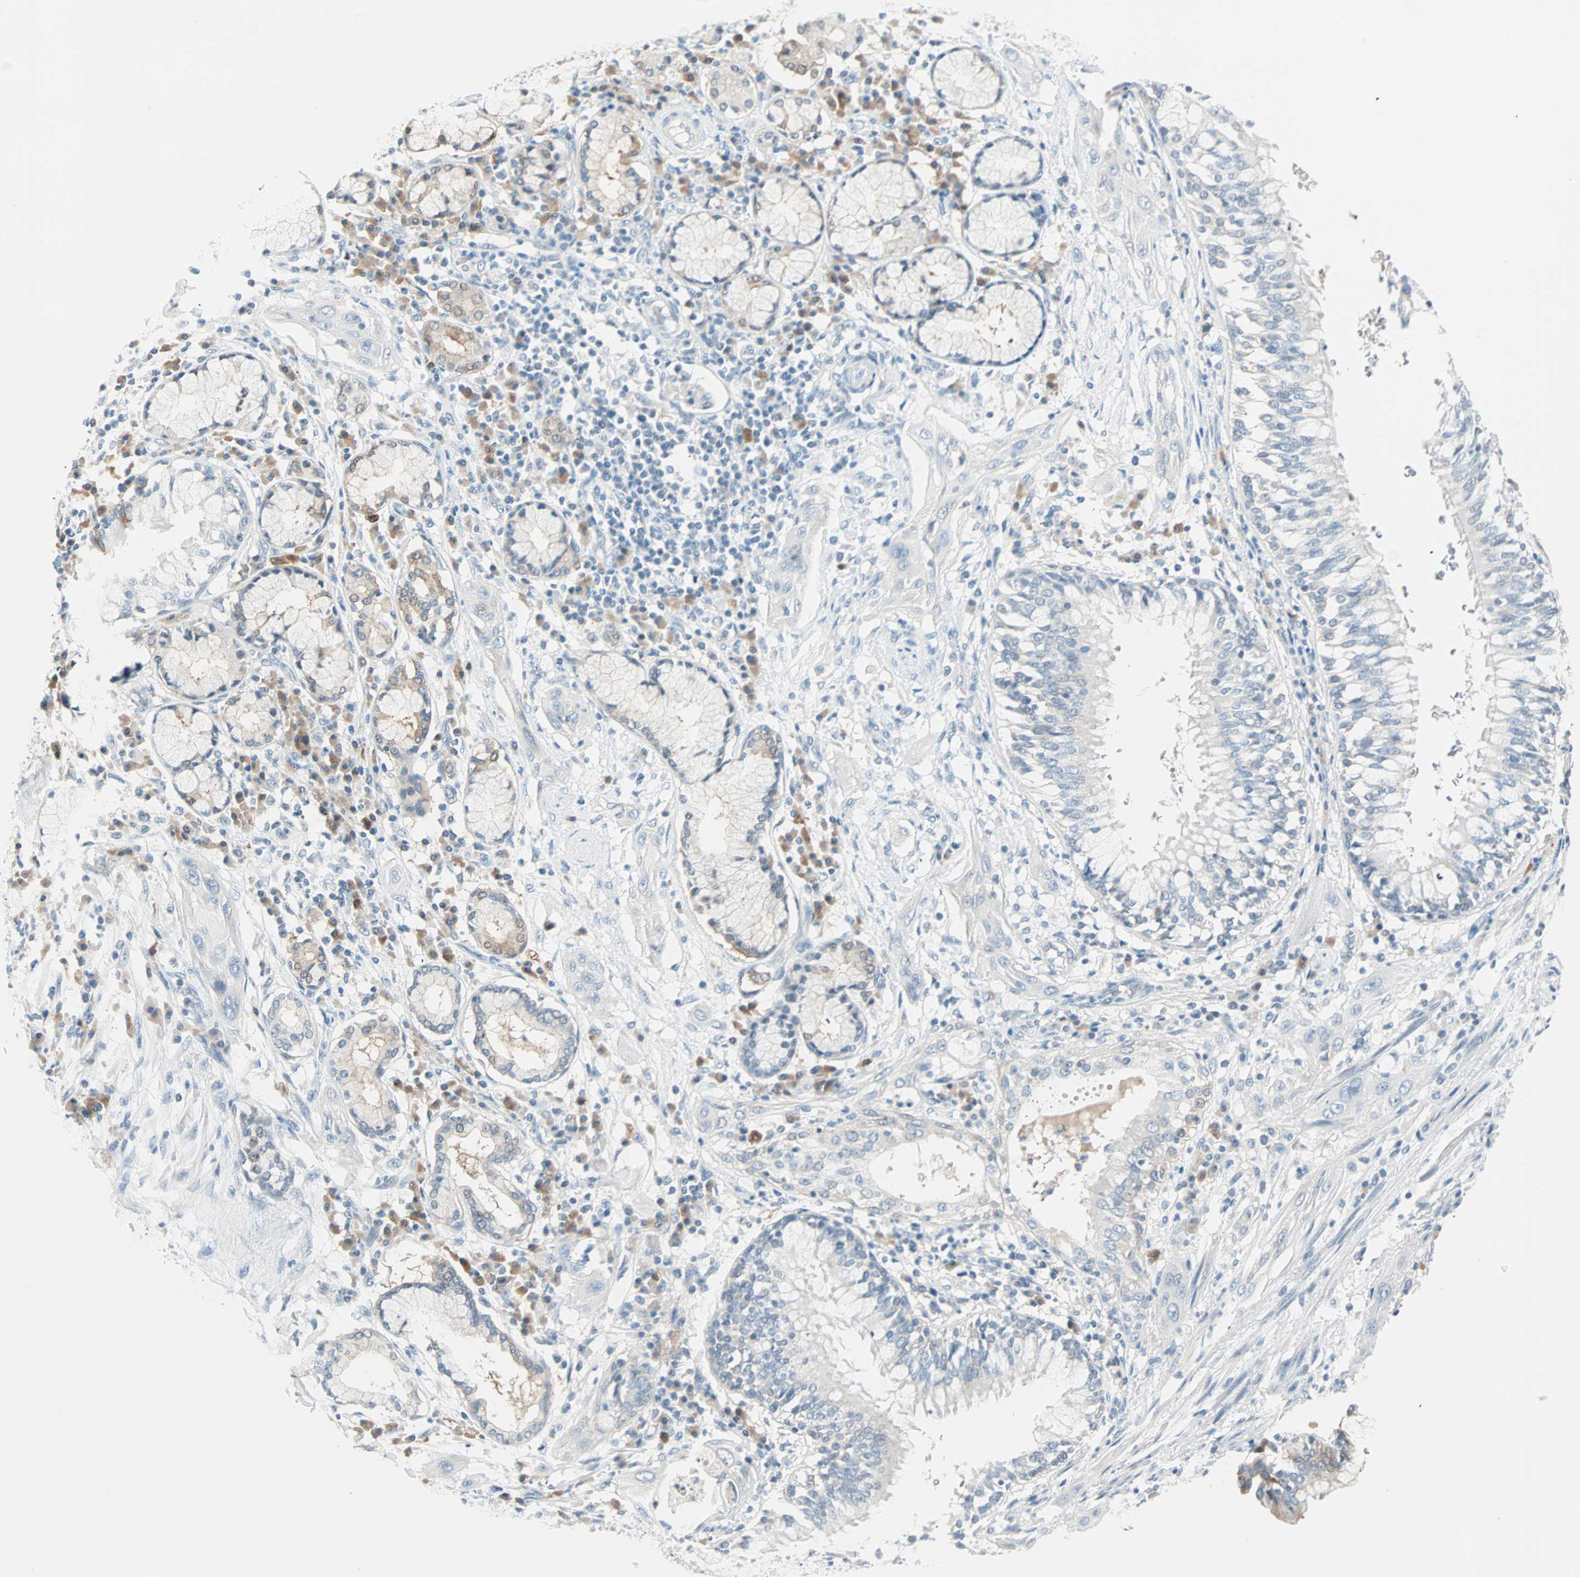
{"staining": {"intensity": "negative", "quantity": "none", "location": "none"}, "tissue": "lung cancer", "cell_type": "Tumor cells", "image_type": "cancer", "snomed": [{"axis": "morphology", "description": "Squamous cell carcinoma, NOS"}, {"axis": "topography", "description": "Lung"}], "caption": "An image of human squamous cell carcinoma (lung) is negative for staining in tumor cells.", "gene": "ATF6", "patient": {"sex": "female", "age": 47}}